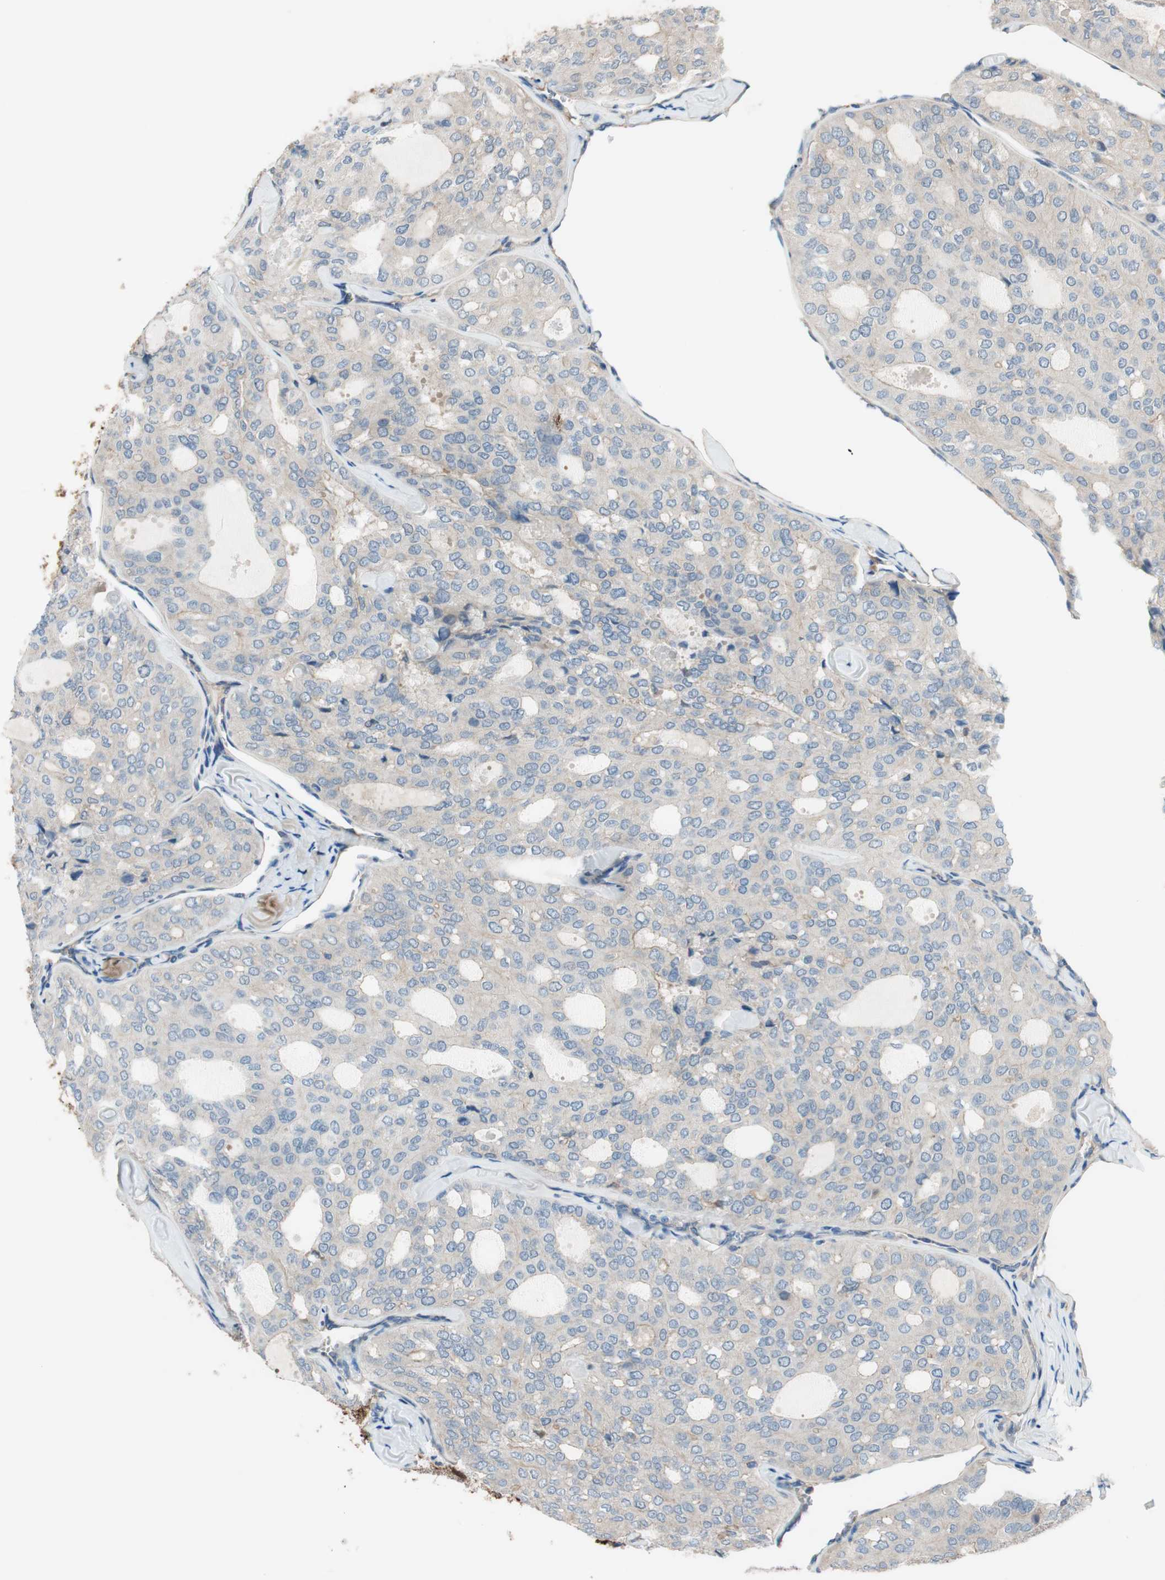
{"staining": {"intensity": "negative", "quantity": "none", "location": "none"}, "tissue": "thyroid cancer", "cell_type": "Tumor cells", "image_type": "cancer", "snomed": [{"axis": "morphology", "description": "Follicular adenoma carcinoma, NOS"}, {"axis": "topography", "description": "Thyroid gland"}], "caption": "This is an immunohistochemistry micrograph of follicular adenoma carcinoma (thyroid). There is no expression in tumor cells.", "gene": "CALML3", "patient": {"sex": "male", "age": 75}}